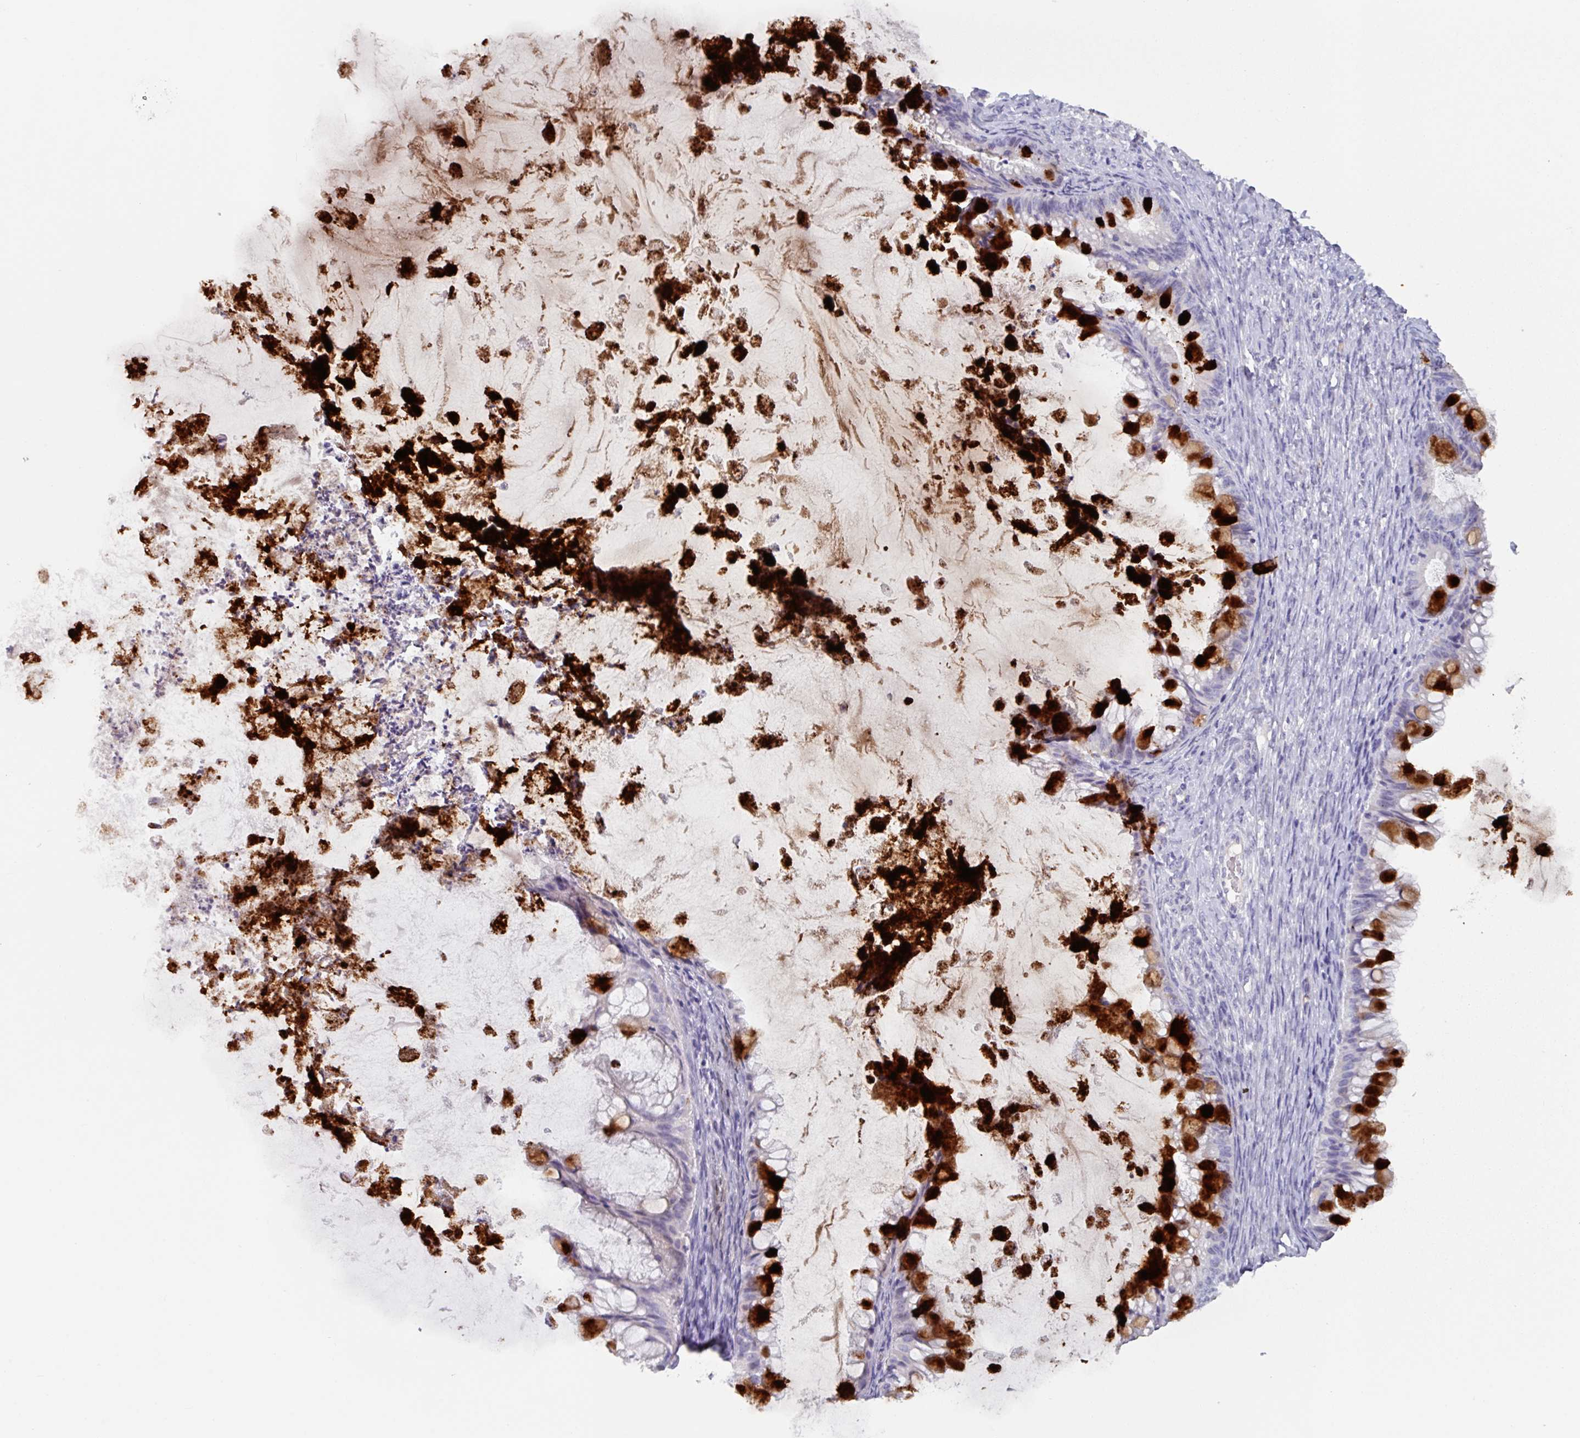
{"staining": {"intensity": "strong", "quantity": "25%-75%", "location": "cytoplasmic/membranous"}, "tissue": "ovarian cancer", "cell_type": "Tumor cells", "image_type": "cancer", "snomed": [{"axis": "morphology", "description": "Cystadenocarcinoma, mucinous, NOS"}, {"axis": "topography", "description": "Ovary"}], "caption": "This micrograph demonstrates immunohistochemistry (IHC) staining of human ovarian mucinous cystadenocarcinoma, with high strong cytoplasmic/membranous expression in about 25%-75% of tumor cells.", "gene": "OR2T10", "patient": {"sex": "female", "age": 35}}